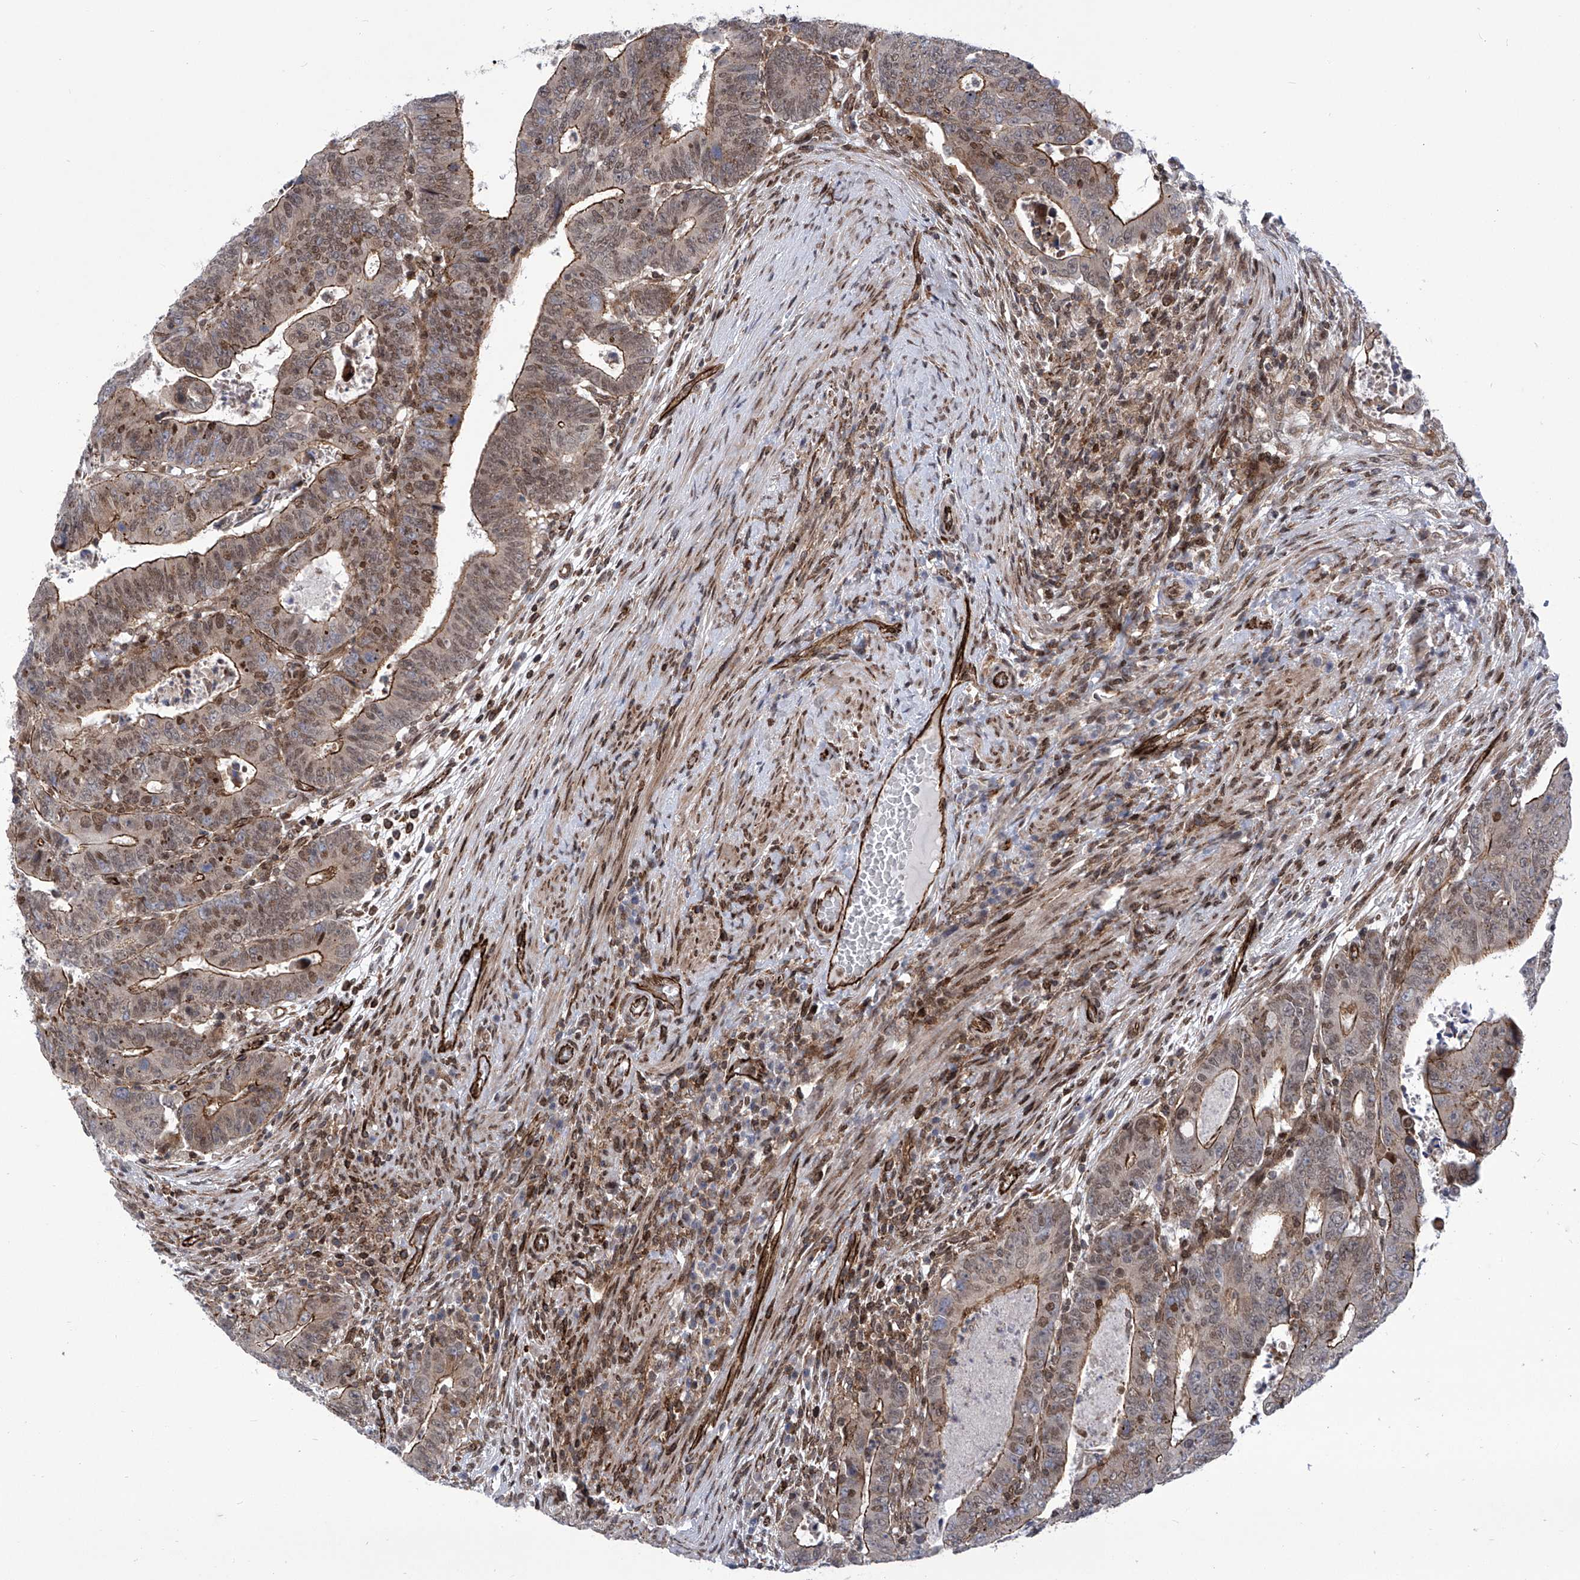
{"staining": {"intensity": "moderate", "quantity": ">75%", "location": "cytoplasmic/membranous,nuclear"}, "tissue": "colorectal cancer", "cell_type": "Tumor cells", "image_type": "cancer", "snomed": [{"axis": "morphology", "description": "Normal tissue, NOS"}, {"axis": "morphology", "description": "Adenocarcinoma, NOS"}, {"axis": "topography", "description": "Rectum"}], "caption": "Immunohistochemical staining of colorectal cancer displays medium levels of moderate cytoplasmic/membranous and nuclear protein positivity in about >75% of tumor cells.", "gene": "CEP290", "patient": {"sex": "female", "age": 65}}